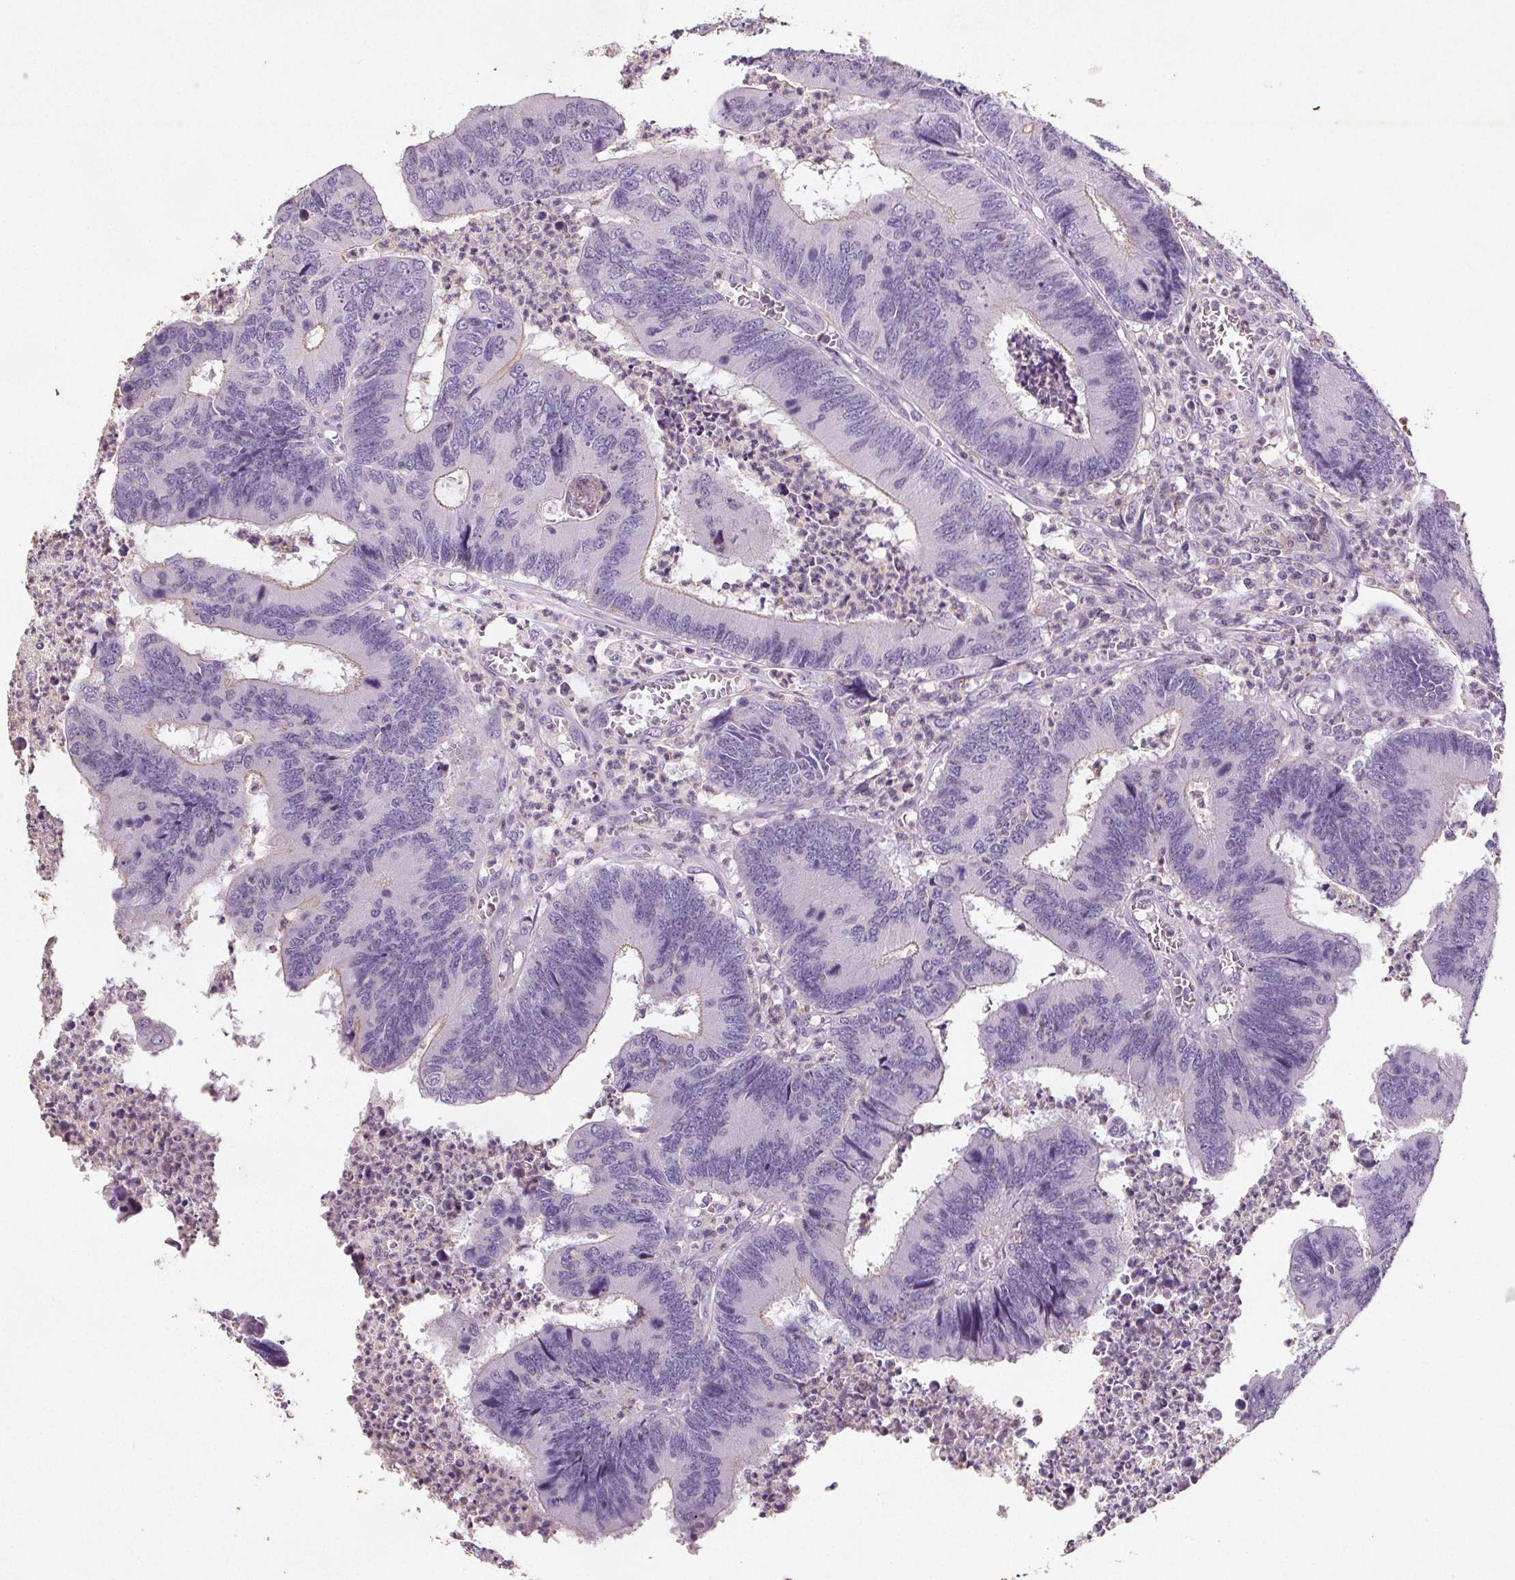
{"staining": {"intensity": "negative", "quantity": "none", "location": "none"}, "tissue": "colorectal cancer", "cell_type": "Tumor cells", "image_type": "cancer", "snomed": [{"axis": "morphology", "description": "Adenocarcinoma, NOS"}, {"axis": "topography", "description": "Colon"}], "caption": "Colorectal cancer (adenocarcinoma) was stained to show a protein in brown. There is no significant positivity in tumor cells.", "gene": "C19orf84", "patient": {"sex": "female", "age": 67}}